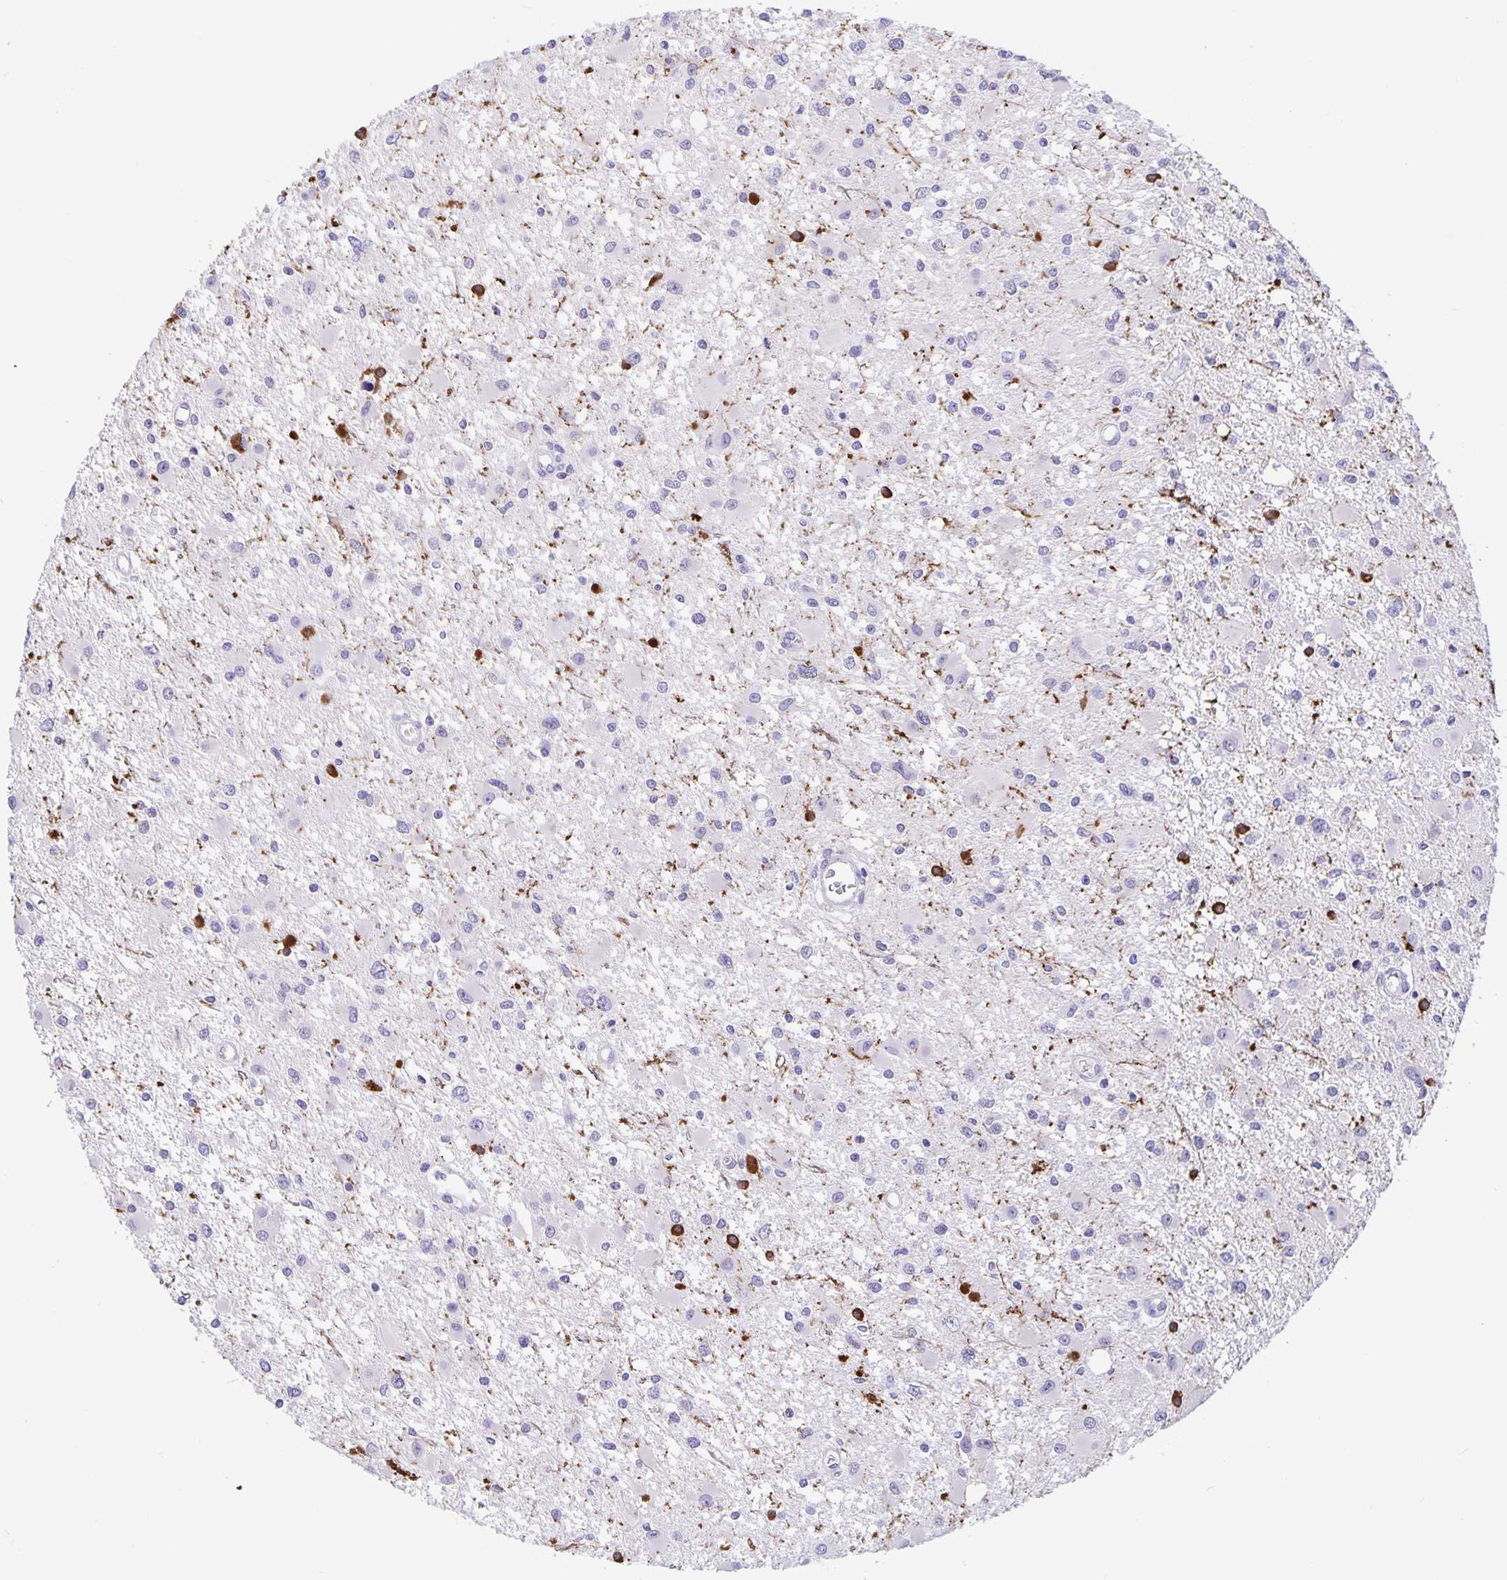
{"staining": {"intensity": "negative", "quantity": "none", "location": "none"}, "tissue": "glioma", "cell_type": "Tumor cells", "image_type": "cancer", "snomed": [{"axis": "morphology", "description": "Glioma, malignant, High grade"}, {"axis": "topography", "description": "Brain"}], "caption": "Immunohistochemistry (IHC) micrograph of neoplastic tissue: glioma stained with DAB displays no significant protein staining in tumor cells.", "gene": "ERMN", "patient": {"sex": "male", "age": 54}}